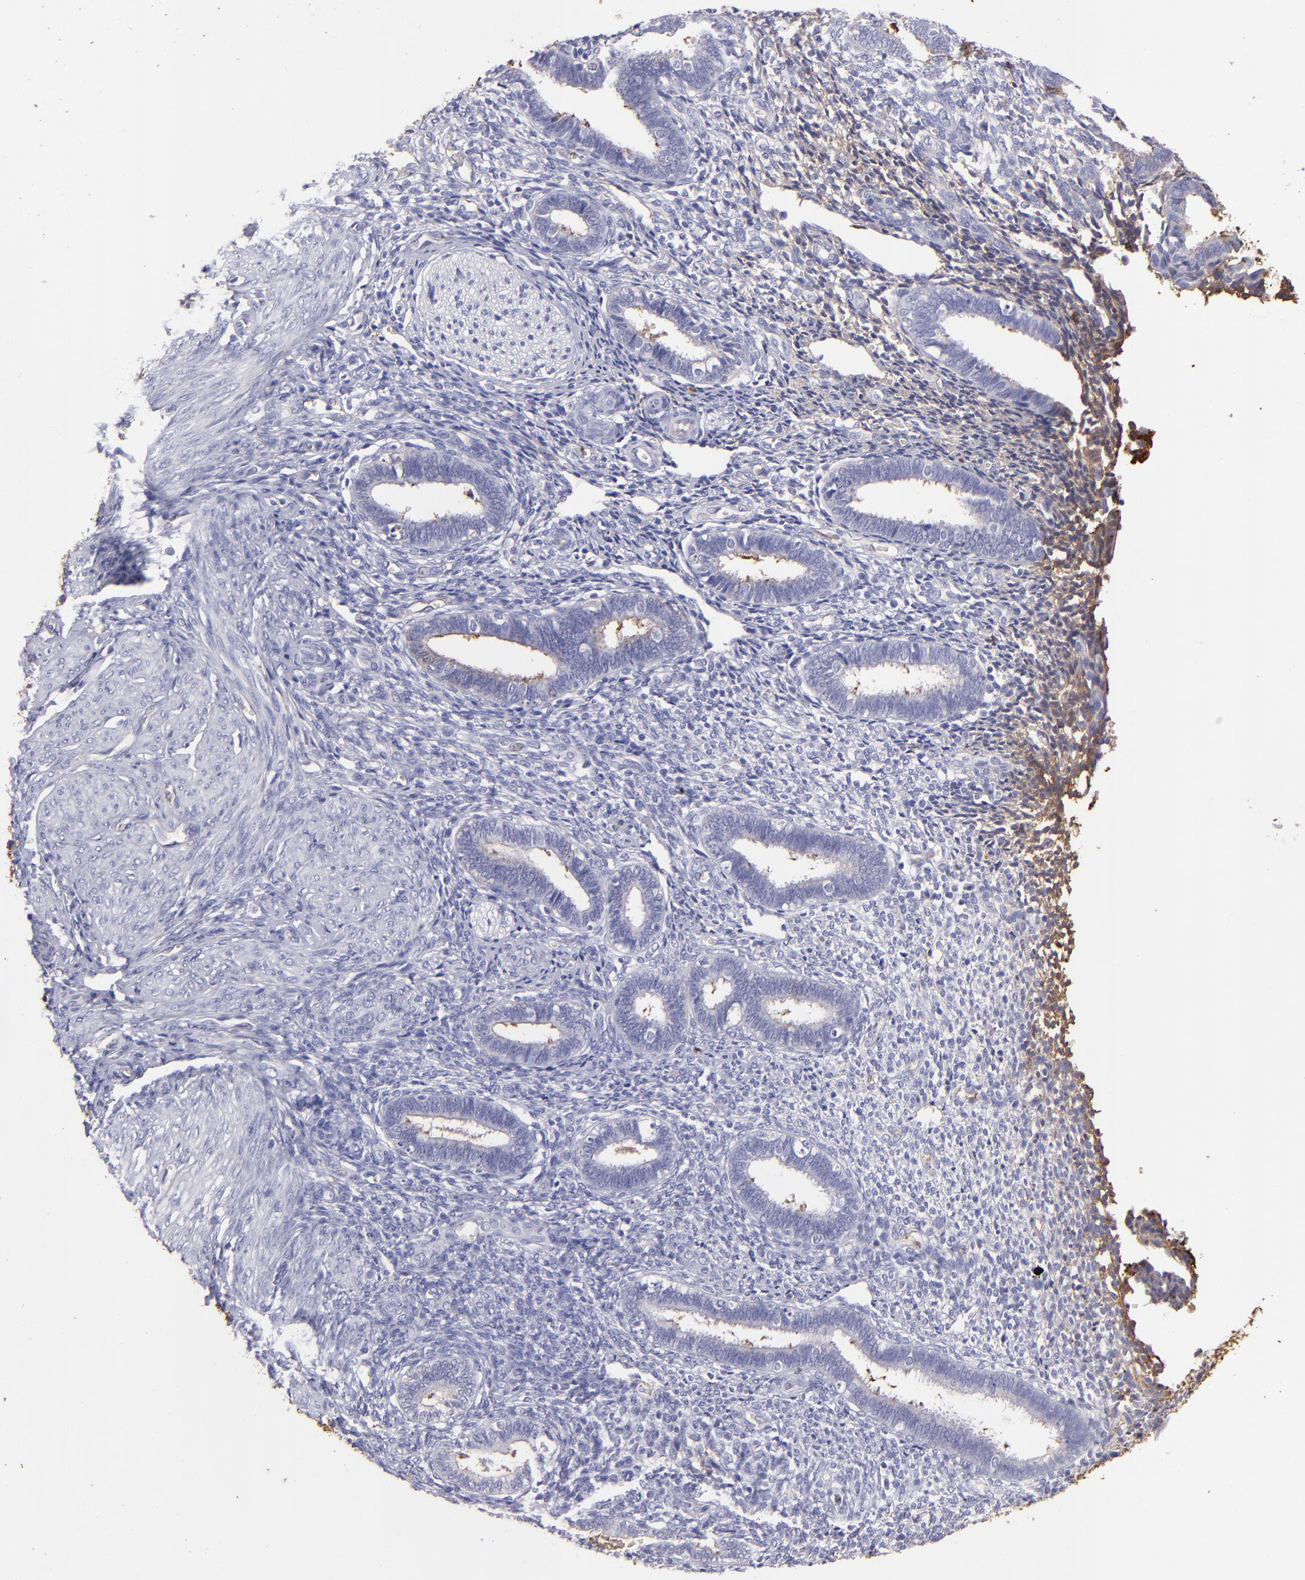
{"staining": {"intensity": "moderate", "quantity": ">75%", "location": "cytoplasmic/membranous"}, "tissue": "endometrium", "cell_type": "Cells in endometrial stroma", "image_type": "normal", "snomed": [{"axis": "morphology", "description": "Normal tissue, NOS"}, {"axis": "topography", "description": "Endometrium"}], "caption": "The micrograph displays immunohistochemical staining of benign endometrium. There is moderate cytoplasmic/membranous expression is seen in approximately >75% of cells in endometrial stroma. (brown staining indicates protein expression, while blue staining denotes nuclei).", "gene": "FGB", "patient": {"sex": "female", "age": 27}}